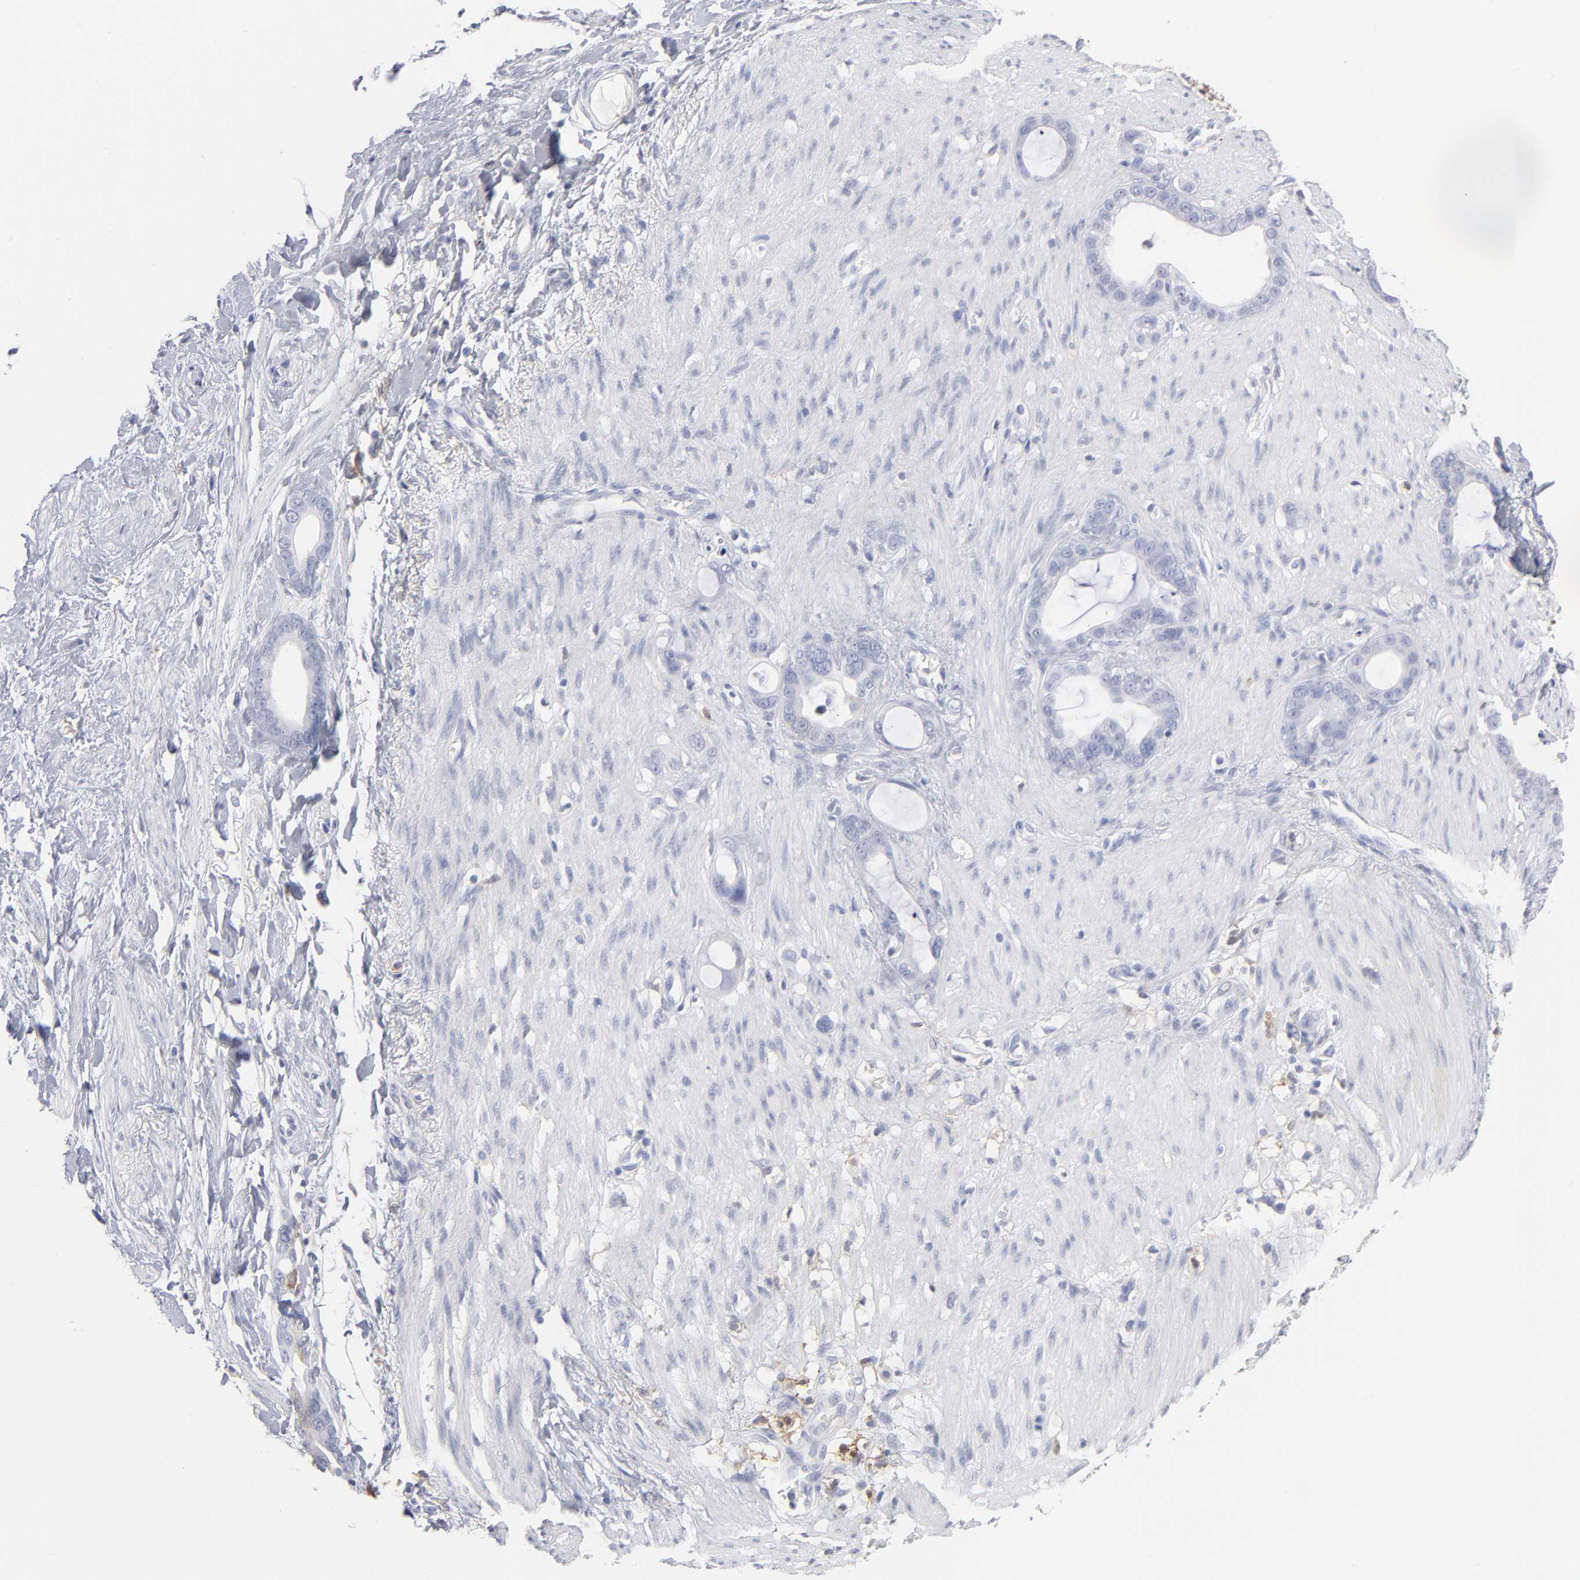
{"staining": {"intensity": "negative", "quantity": "none", "location": "none"}, "tissue": "stomach cancer", "cell_type": "Tumor cells", "image_type": "cancer", "snomed": [{"axis": "morphology", "description": "Adenocarcinoma, NOS"}, {"axis": "topography", "description": "Stomach"}], "caption": "Immunohistochemical staining of adenocarcinoma (stomach) demonstrates no significant expression in tumor cells.", "gene": "IFIT2", "patient": {"sex": "female", "age": 75}}